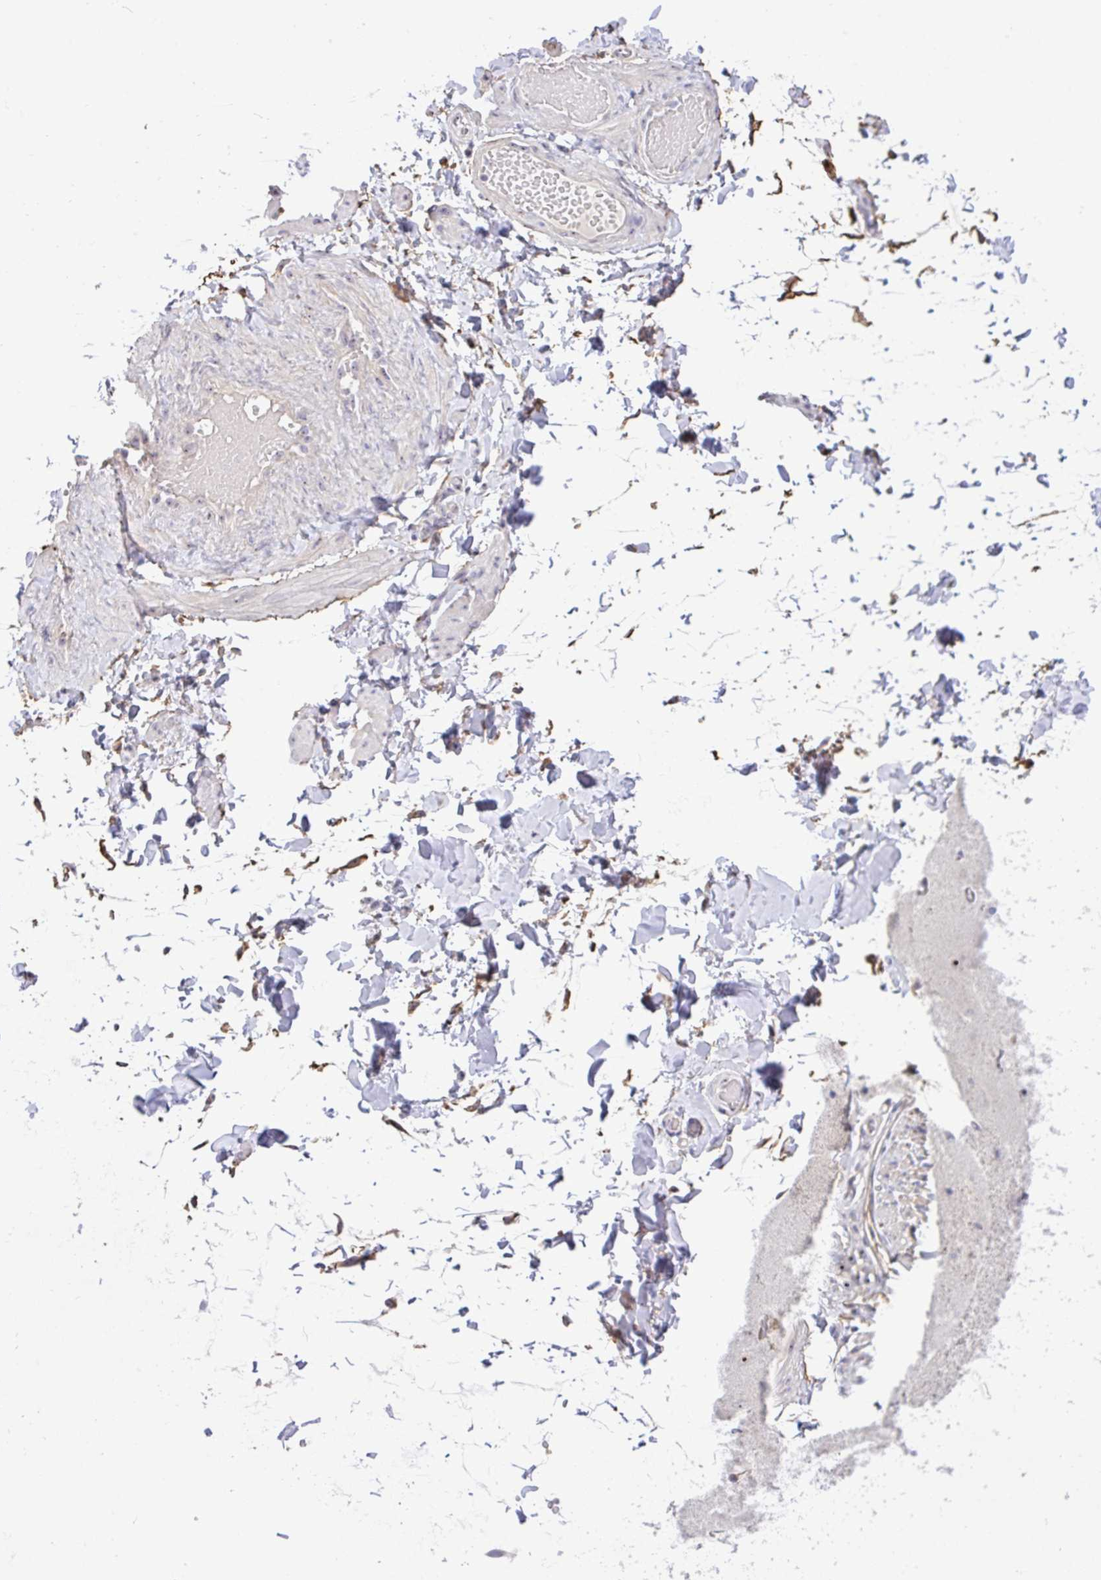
{"staining": {"intensity": "weak", "quantity": "<25%", "location": "cytoplasmic/membranous"}, "tissue": "adipose tissue", "cell_type": "Adipocytes", "image_type": "normal", "snomed": [{"axis": "morphology", "description": "Normal tissue, NOS"}, {"axis": "topography", "description": "Soft tissue"}, {"axis": "topography", "description": "Adipose tissue"}, {"axis": "topography", "description": "Vascular tissue"}, {"axis": "topography", "description": "Peripheral nerve tissue"}], "caption": "Adipocytes are negative for protein expression in benign human adipose tissue. Nuclei are stained in blue.", "gene": "MXRA8", "patient": {"sex": "male", "age": 29}}